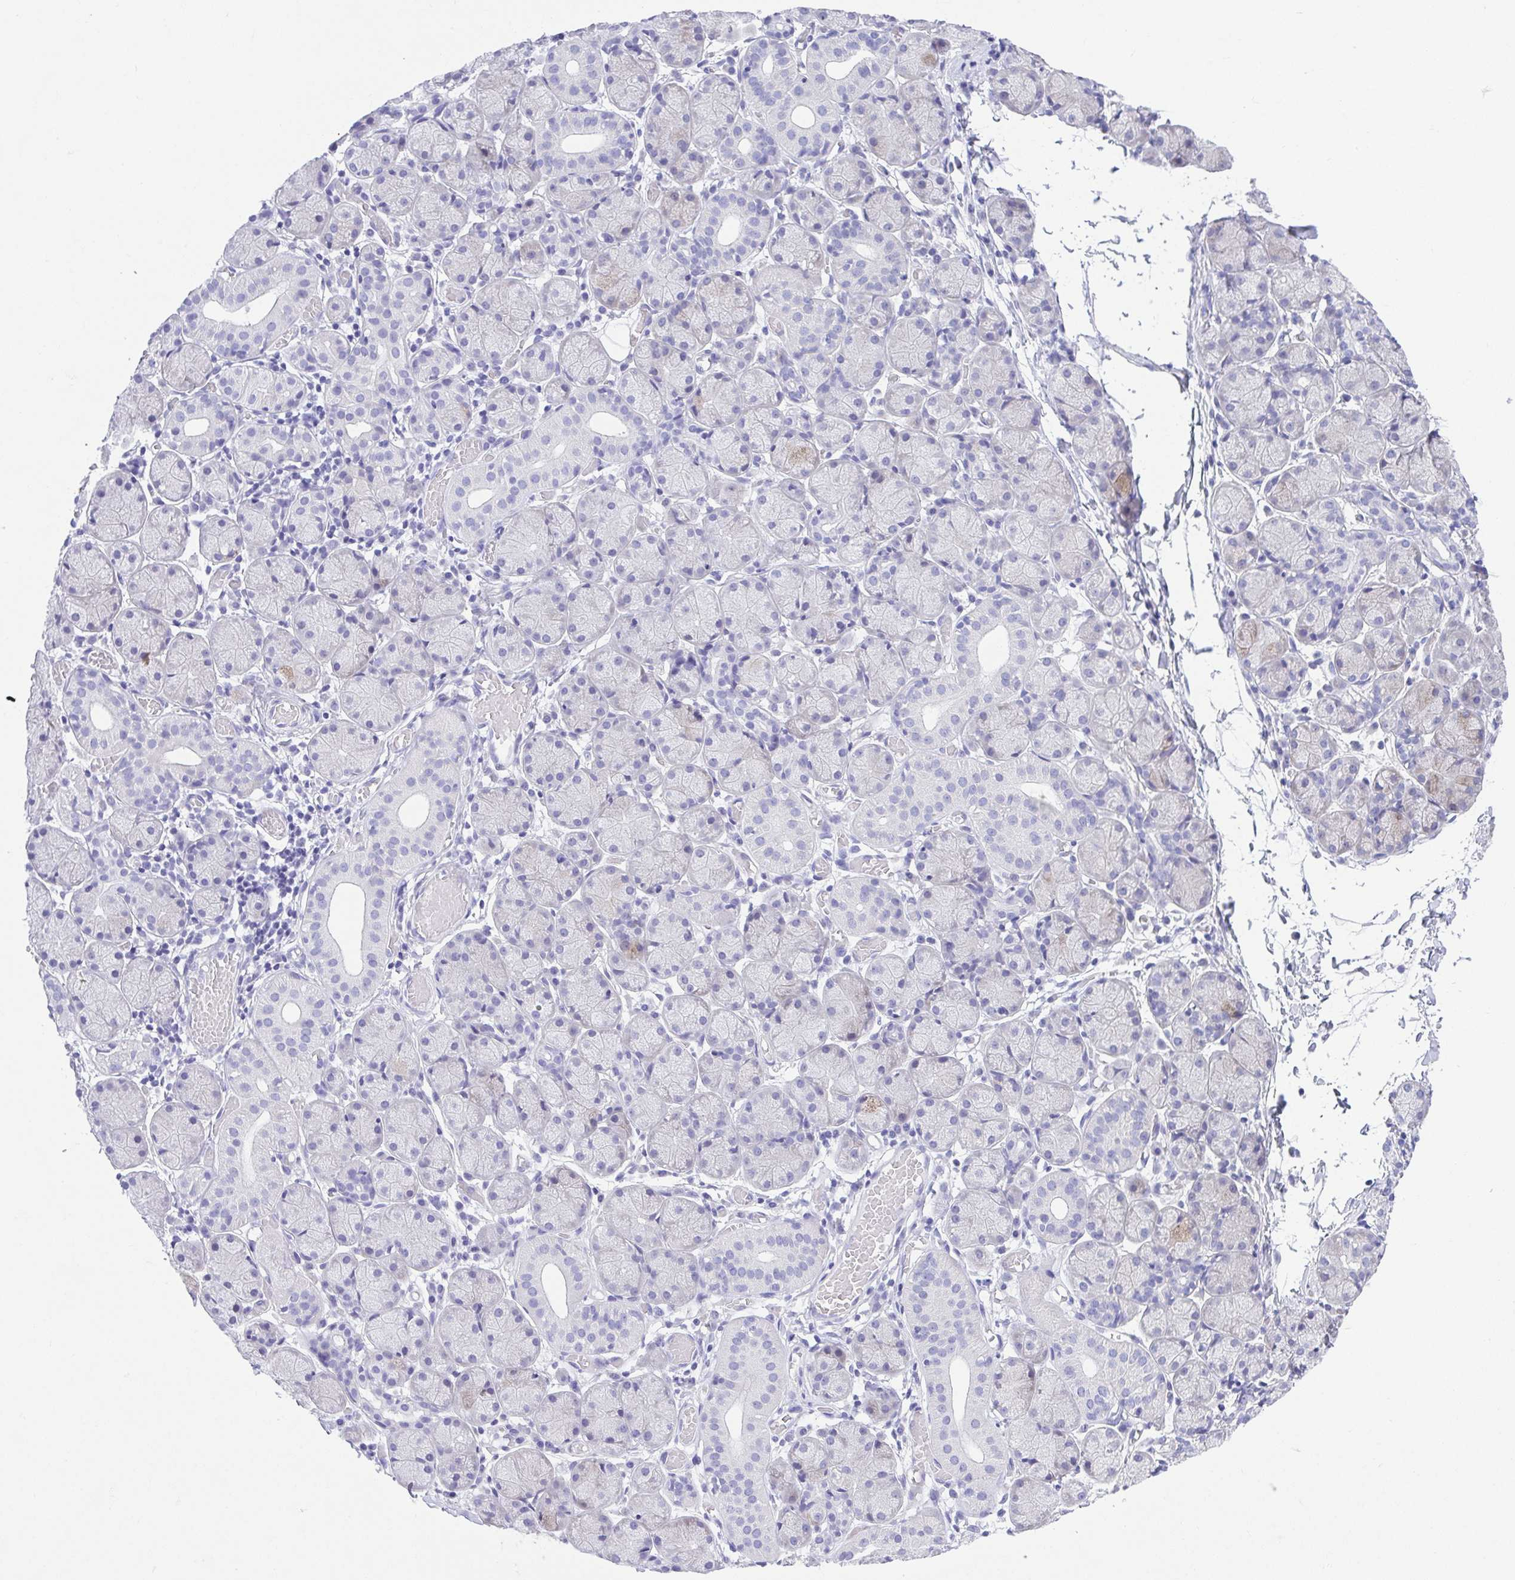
{"staining": {"intensity": "negative", "quantity": "none", "location": "none"}, "tissue": "salivary gland", "cell_type": "Glandular cells", "image_type": "normal", "snomed": [{"axis": "morphology", "description": "Normal tissue, NOS"}, {"axis": "topography", "description": "Salivary gland"}], "caption": "Salivary gland stained for a protein using IHC demonstrates no expression glandular cells.", "gene": "LUZP4", "patient": {"sex": "female", "age": 24}}